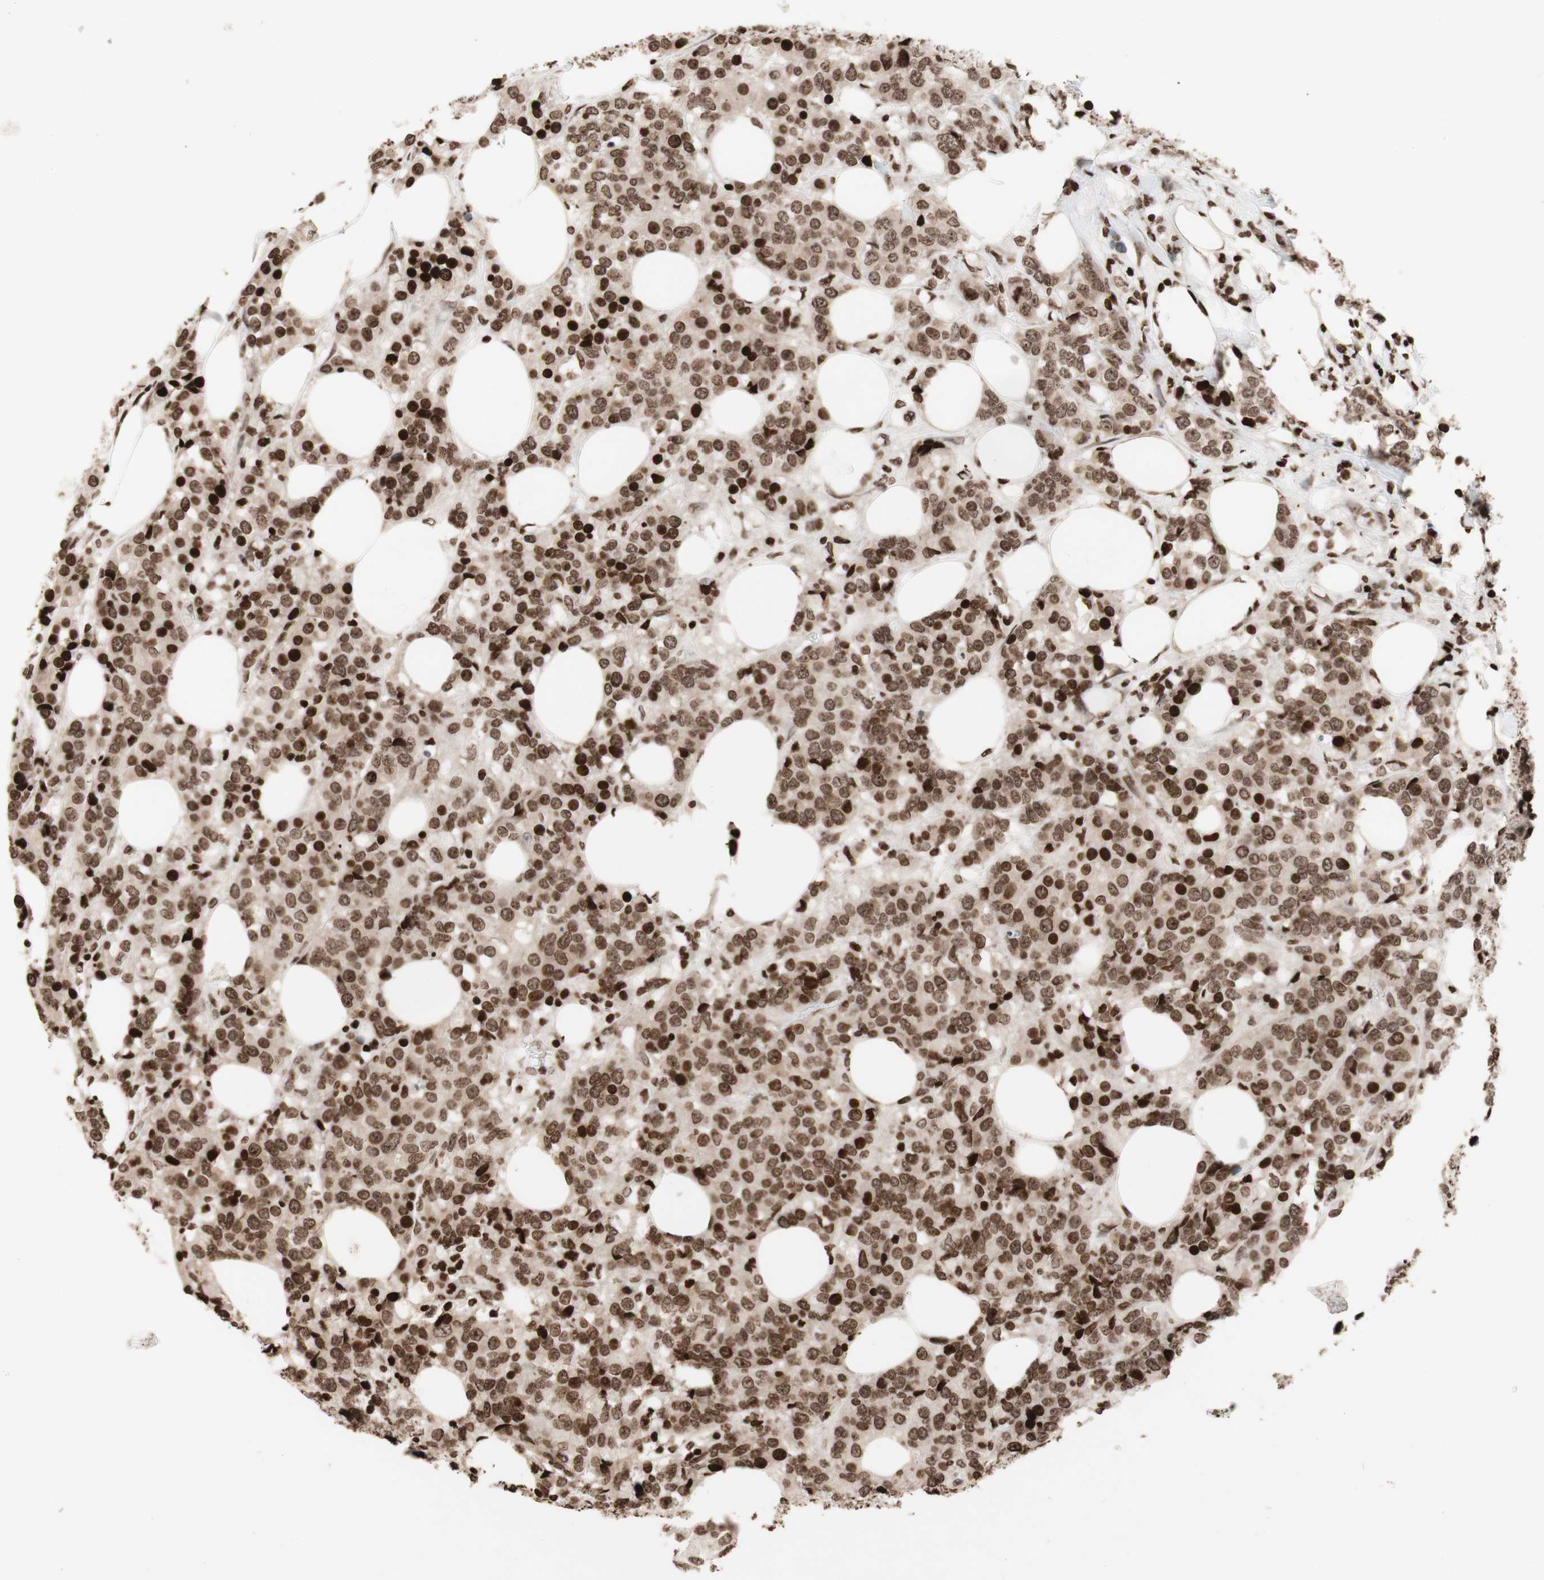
{"staining": {"intensity": "strong", "quantity": ">75%", "location": "nuclear"}, "tissue": "breast cancer", "cell_type": "Tumor cells", "image_type": "cancer", "snomed": [{"axis": "morphology", "description": "Lobular carcinoma"}, {"axis": "topography", "description": "Breast"}], "caption": "The micrograph shows staining of breast cancer (lobular carcinoma), revealing strong nuclear protein staining (brown color) within tumor cells.", "gene": "NCAPD2", "patient": {"sex": "female", "age": 59}}